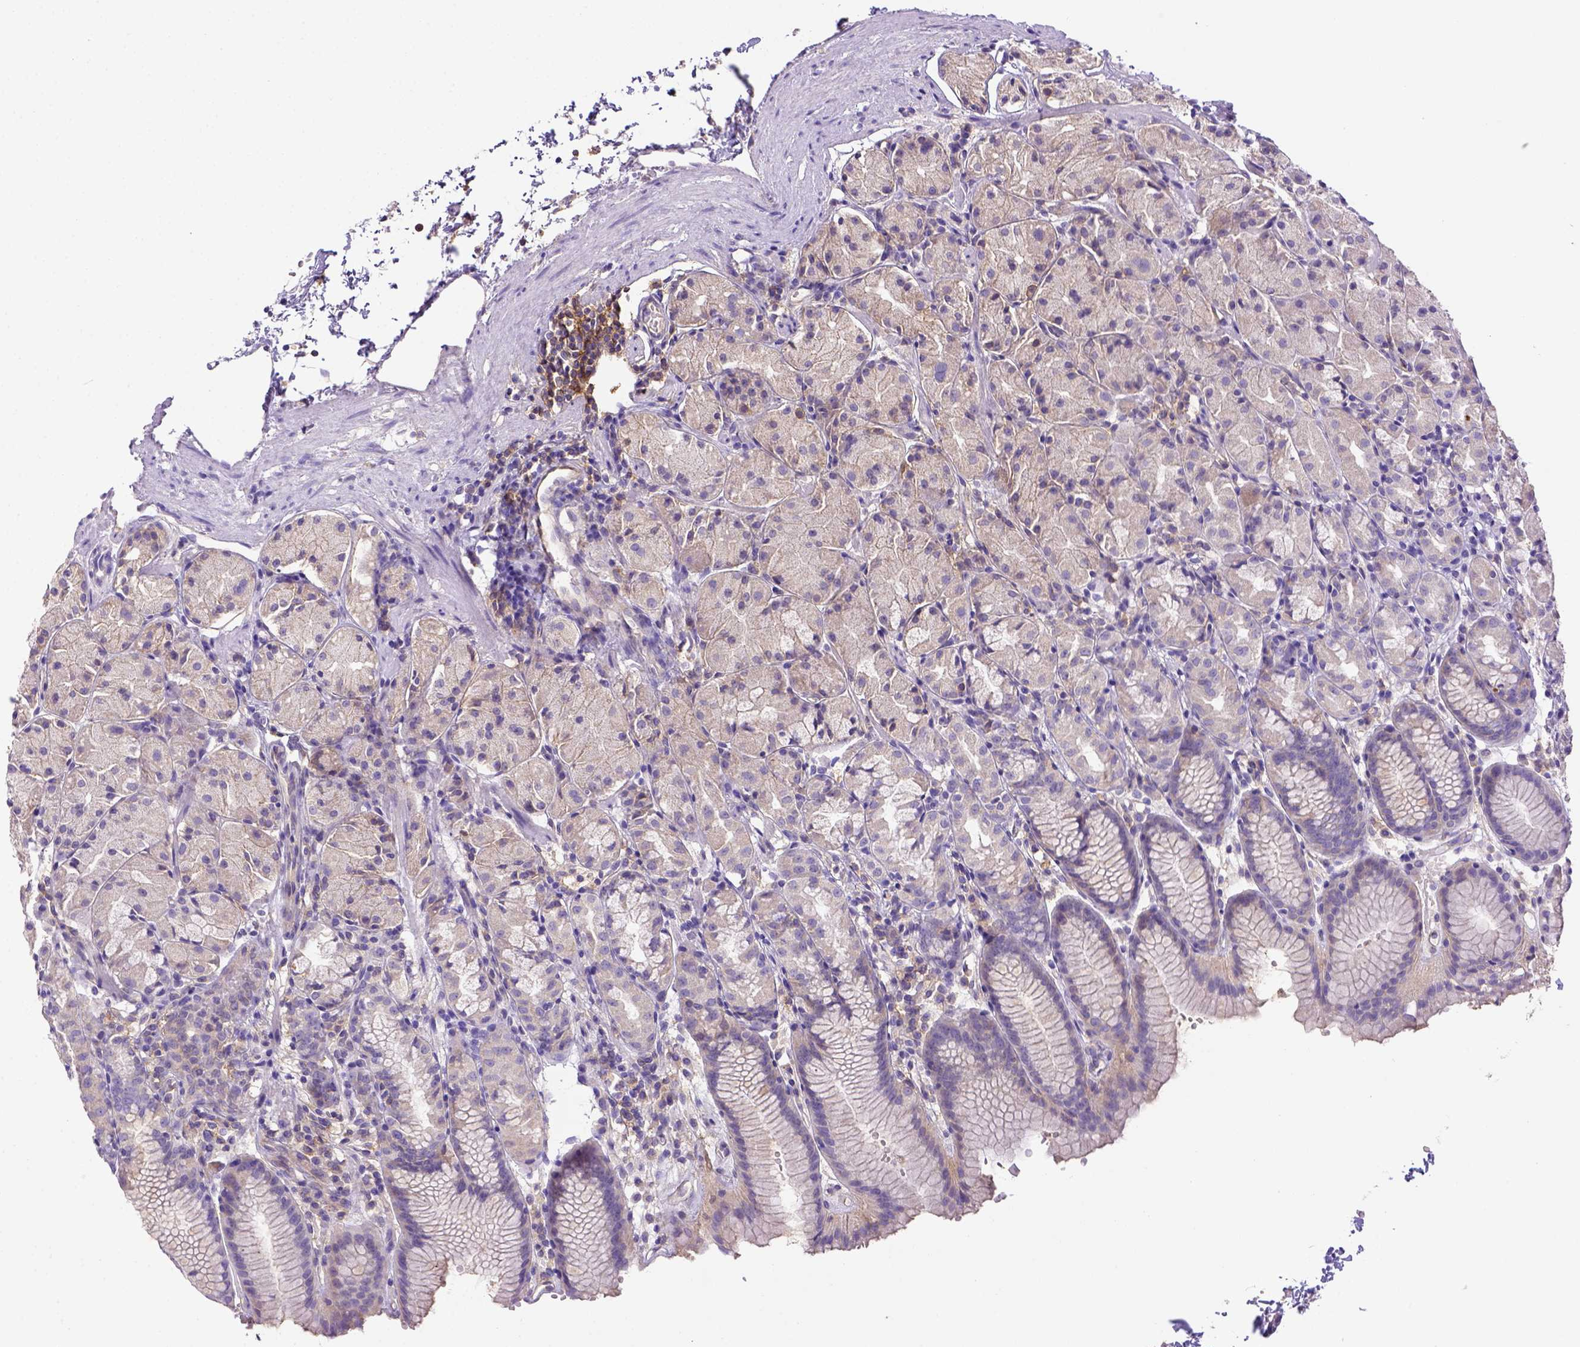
{"staining": {"intensity": "weak", "quantity": "<25%", "location": "cytoplasmic/membranous"}, "tissue": "stomach", "cell_type": "Glandular cells", "image_type": "normal", "snomed": [{"axis": "morphology", "description": "Normal tissue, NOS"}, {"axis": "topography", "description": "Stomach, upper"}], "caption": "Glandular cells show no significant protein staining in benign stomach. The staining is performed using DAB (3,3'-diaminobenzidine) brown chromogen with nuclei counter-stained in using hematoxylin.", "gene": "CD40", "patient": {"sex": "male", "age": 47}}